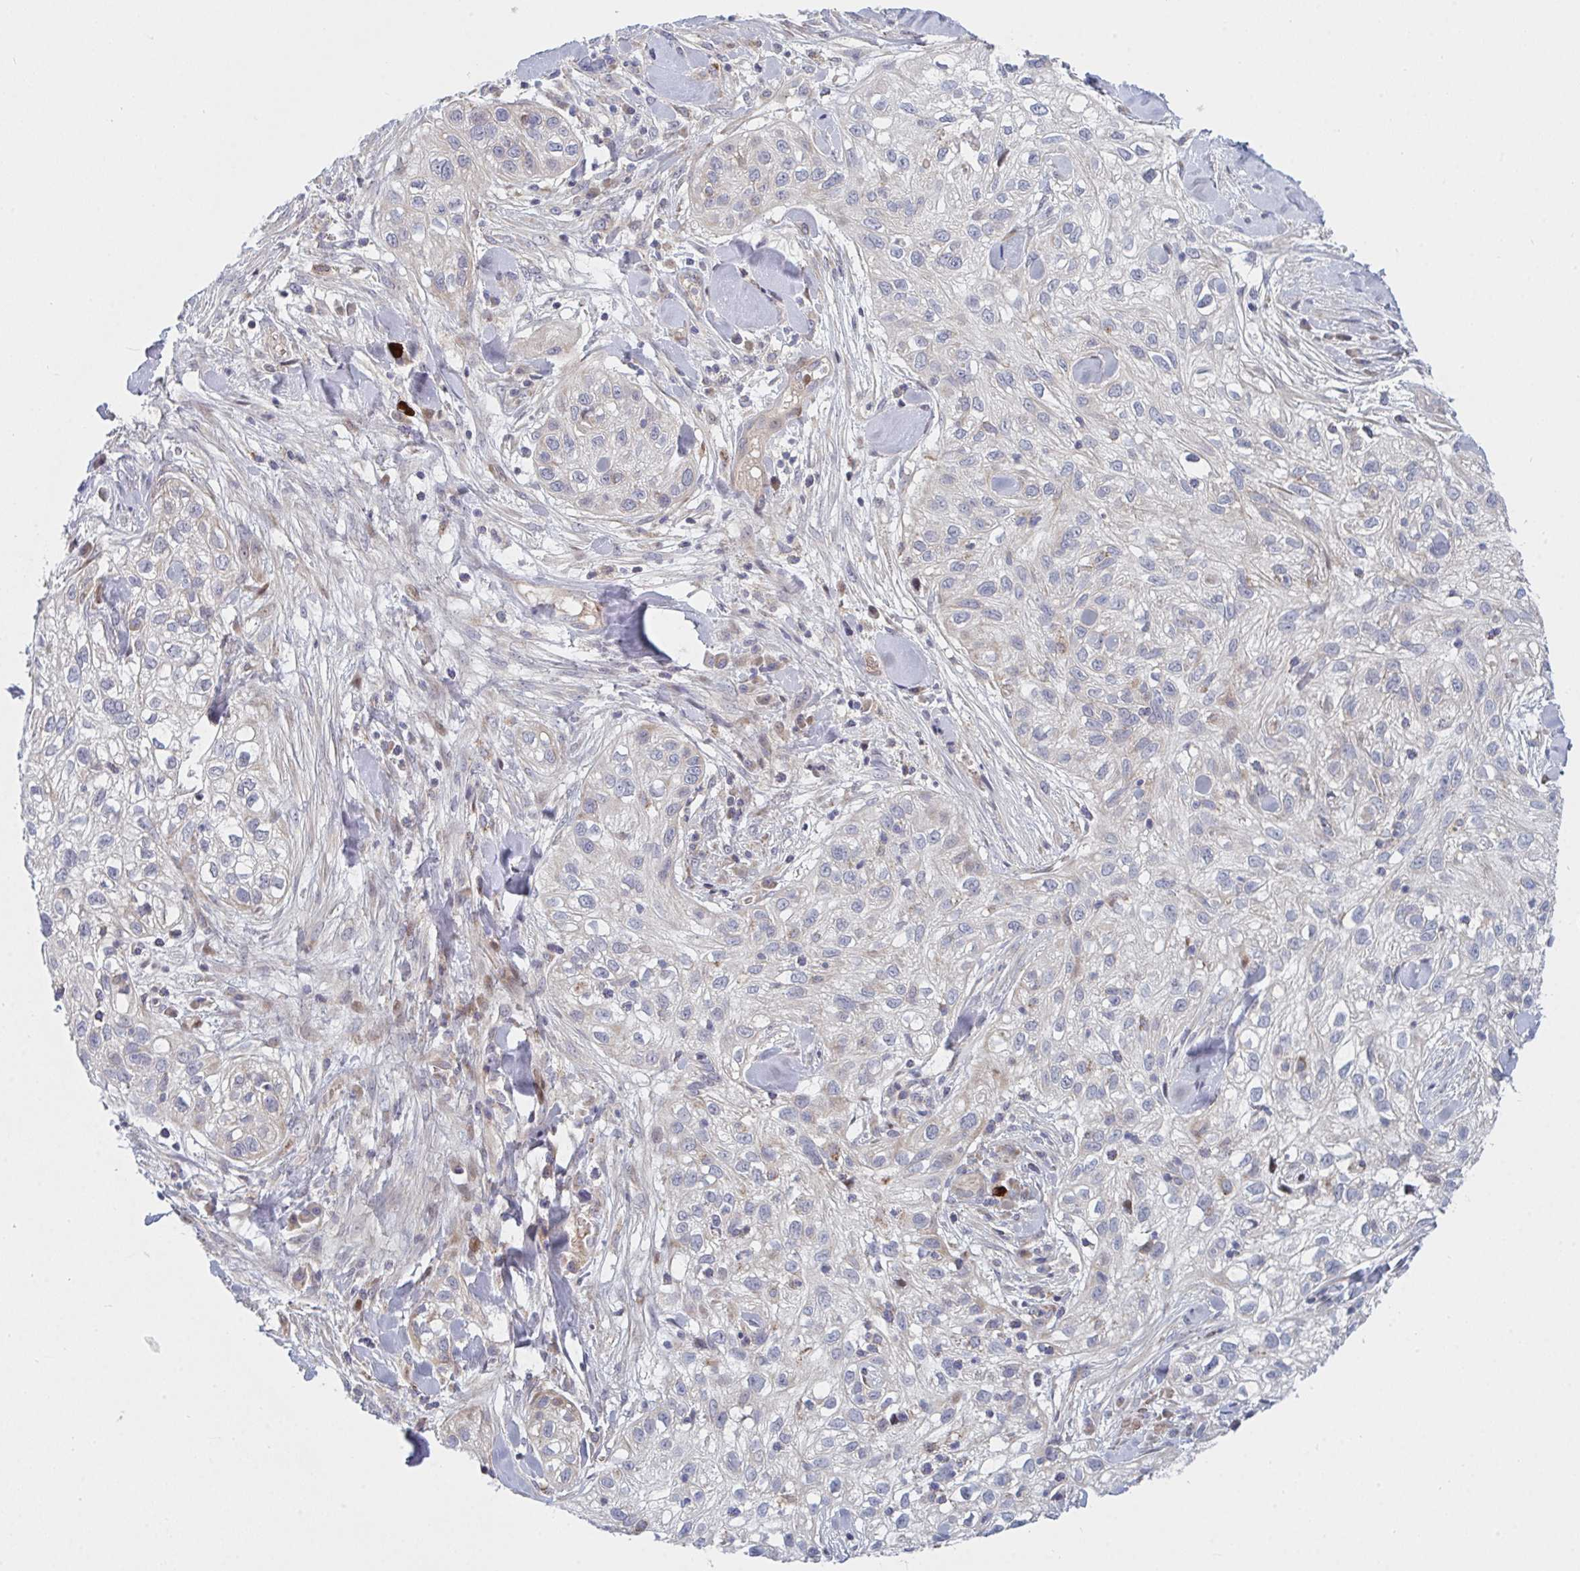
{"staining": {"intensity": "negative", "quantity": "none", "location": "none"}, "tissue": "skin cancer", "cell_type": "Tumor cells", "image_type": "cancer", "snomed": [{"axis": "morphology", "description": "Squamous cell carcinoma, NOS"}, {"axis": "topography", "description": "Skin"}], "caption": "Tumor cells show no significant protein staining in skin cancer.", "gene": "TNFSF4", "patient": {"sex": "male", "age": 82}}